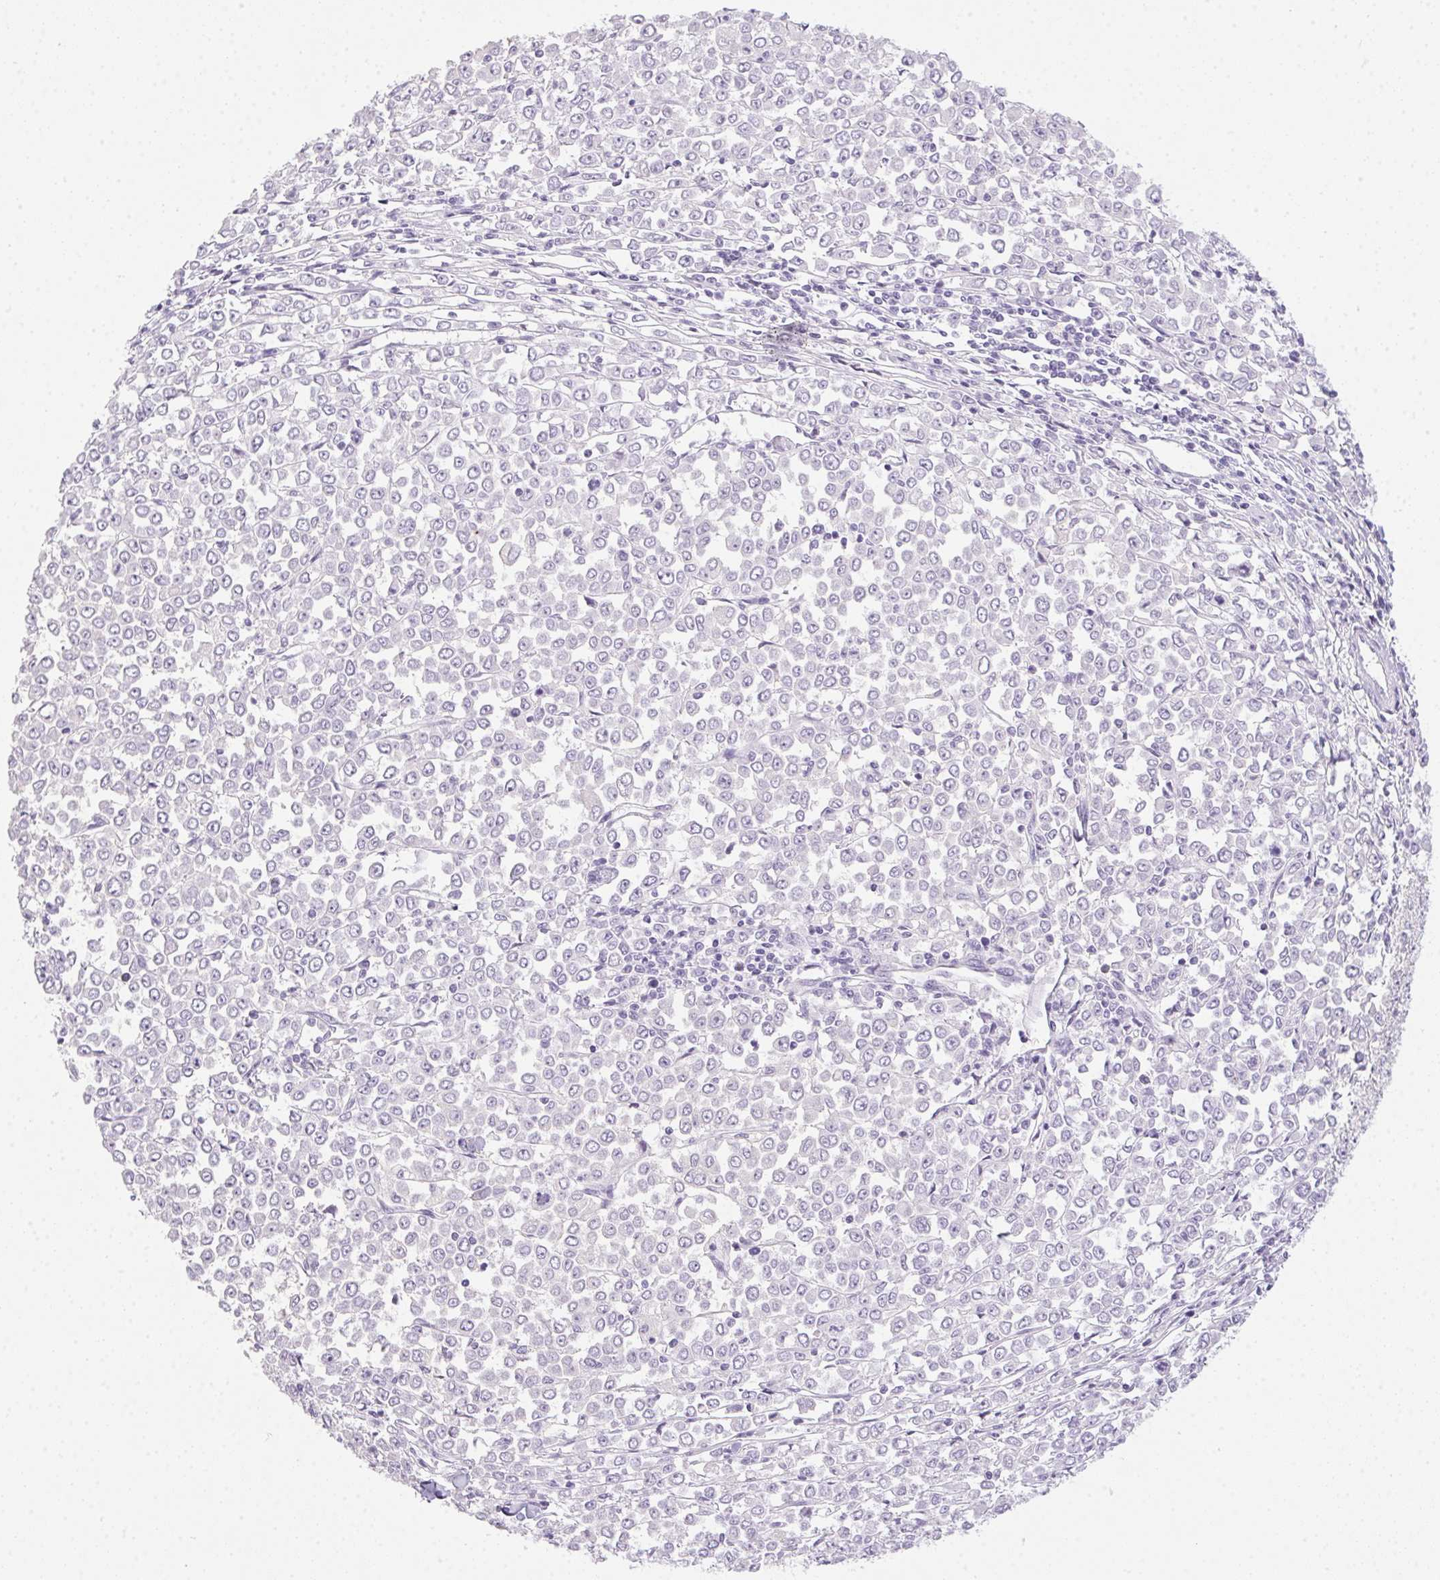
{"staining": {"intensity": "negative", "quantity": "none", "location": "none"}, "tissue": "stomach cancer", "cell_type": "Tumor cells", "image_type": "cancer", "snomed": [{"axis": "morphology", "description": "Adenocarcinoma, NOS"}, {"axis": "topography", "description": "Stomach, upper"}], "caption": "Protein analysis of stomach adenocarcinoma displays no significant positivity in tumor cells.", "gene": "POPDC2", "patient": {"sex": "male", "age": 70}}